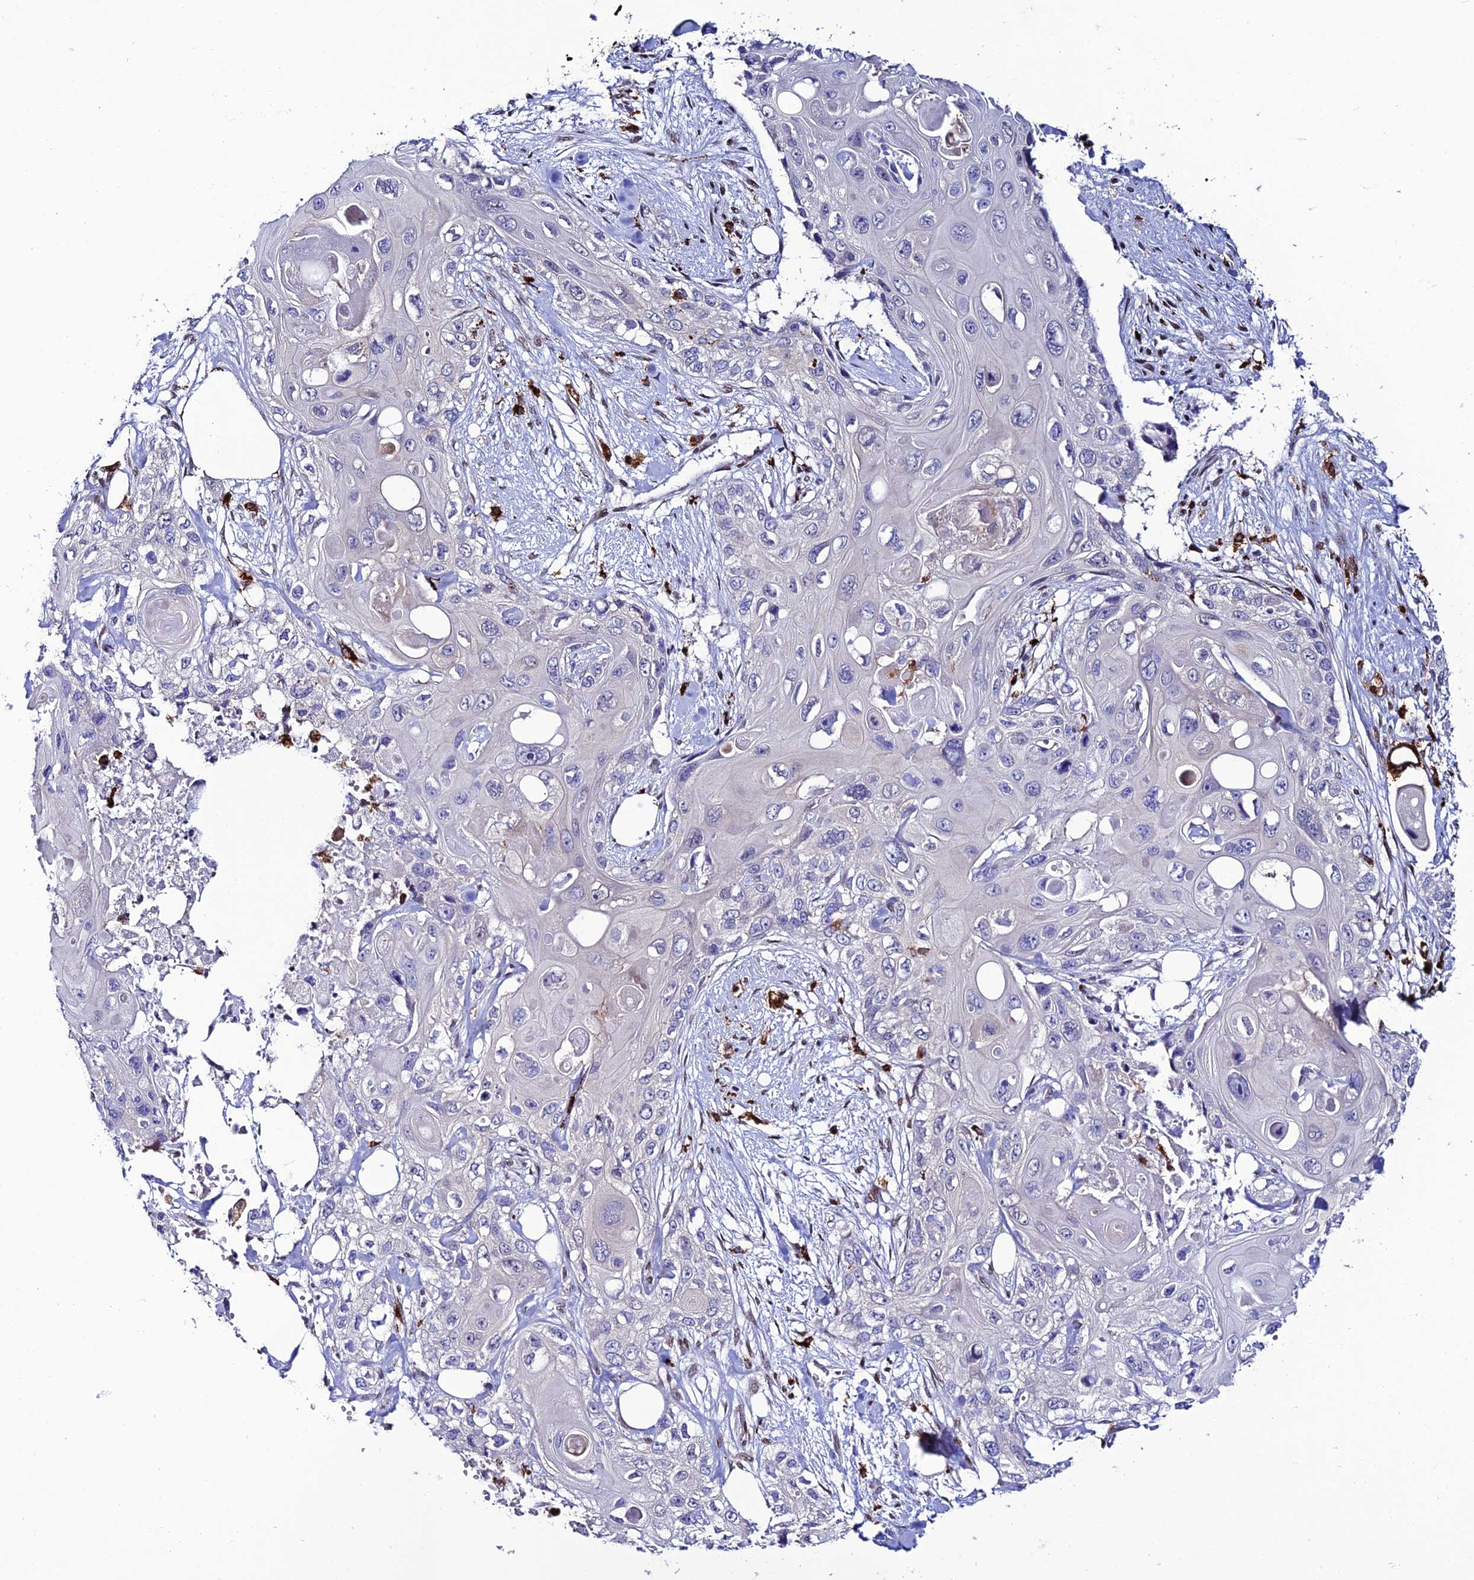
{"staining": {"intensity": "negative", "quantity": "none", "location": "none"}, "tissue": "skin cancer", "cell_type": "Tumor cells", "image_type": "cancer", "snomed": [{"axis": "morphology", "description": "Normal tissue, NOS"}, {"axis": "morphology", "description": "Squamous cell carcinoma, NOS"}, {"axis": "topography", "description": "Skin"}], "caption": "An immunohistochemistry (IHC) image of skin cancer is shown. There is no staining in tumor cells of skin cancer.", "gene": "HIC1", "patient": {"sex": "male", "age": 72}}